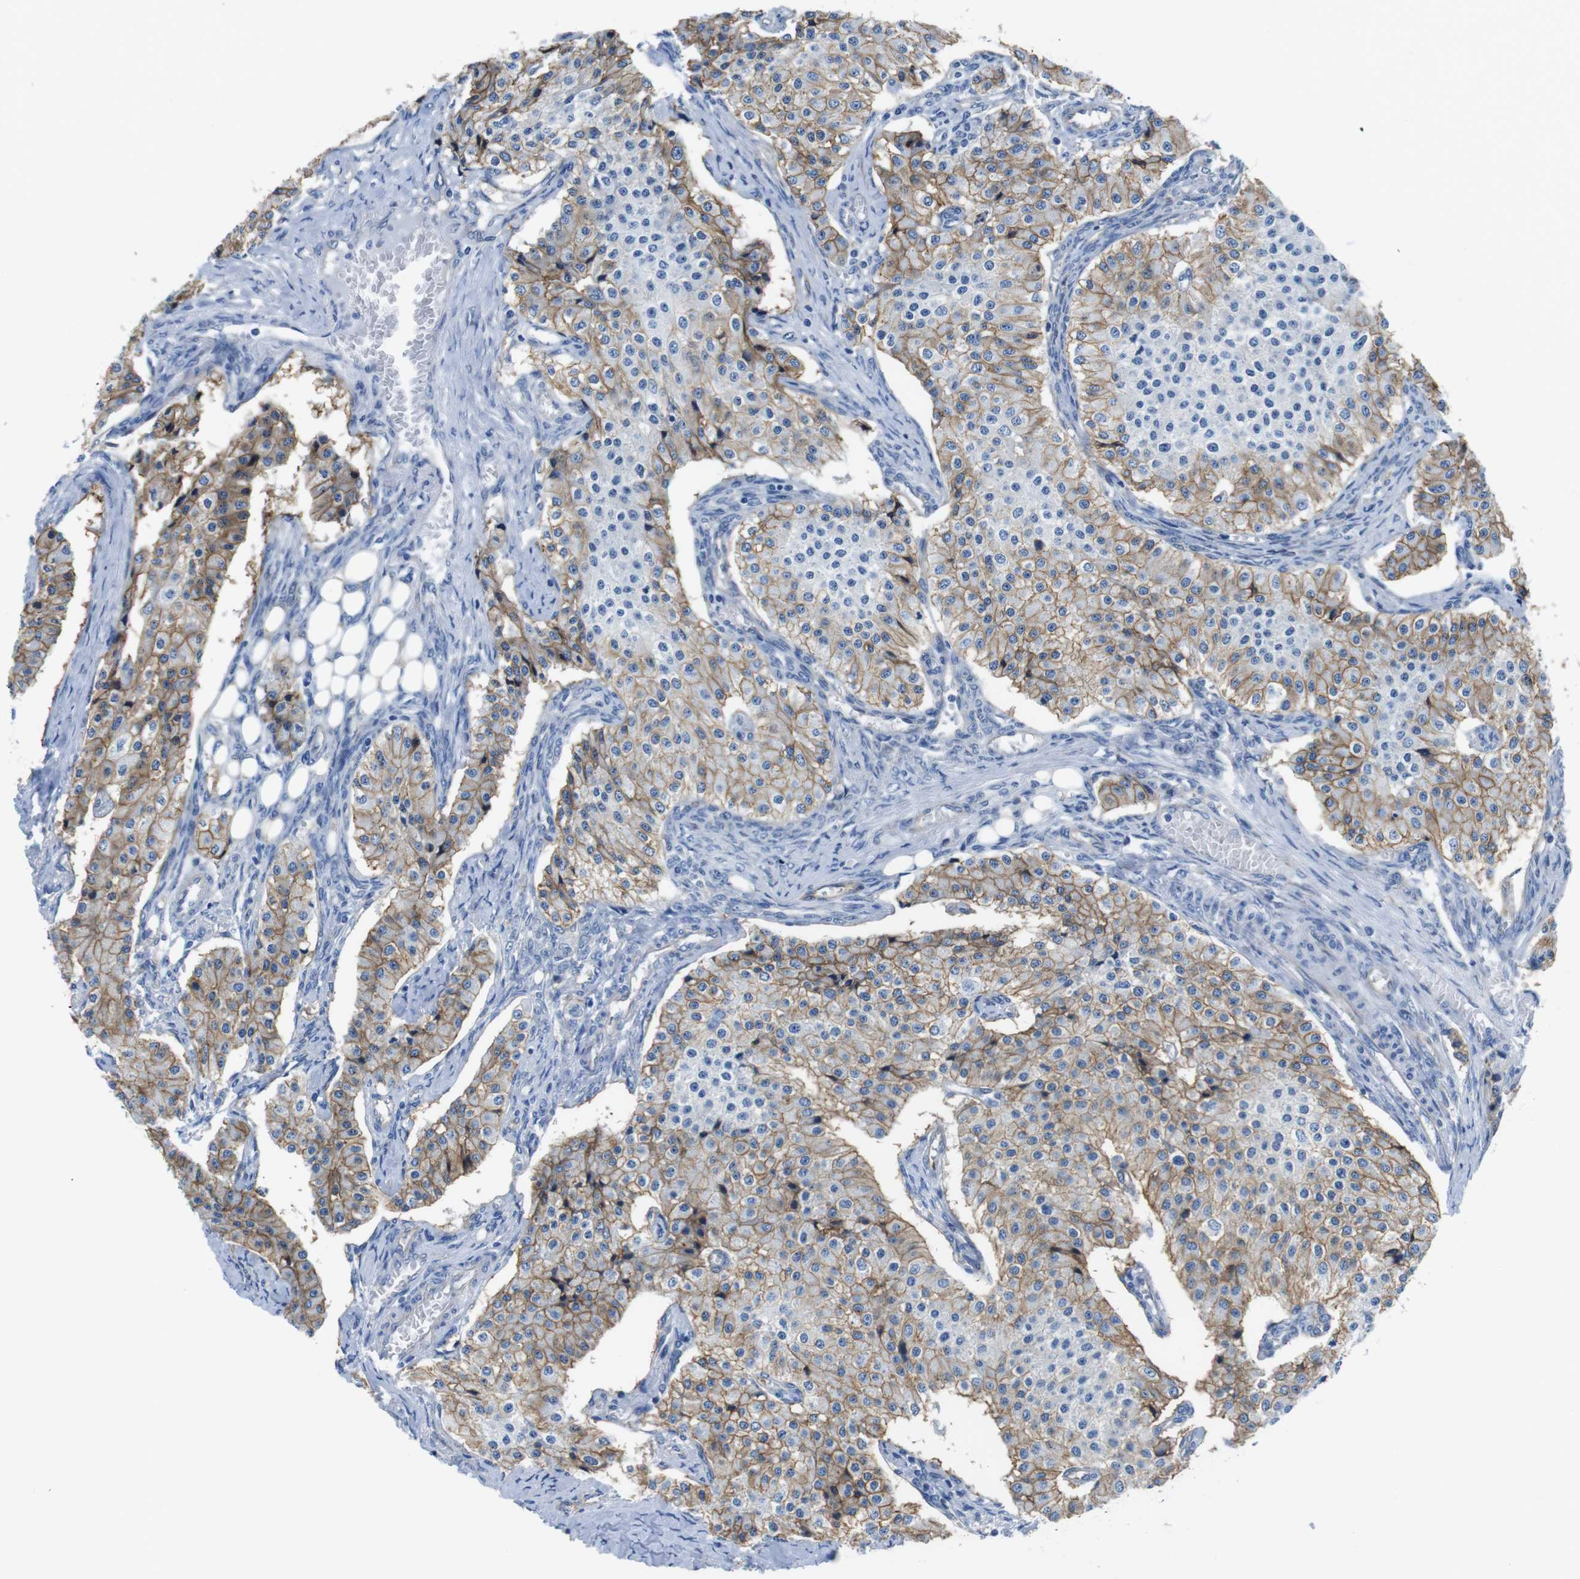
{"staining": {"intensity": "moderate", "quantity": ">75%", "location": "cytoplasmic/membranous"}, "tissue": "carcinoid", "cell_type": "Tumor cells", "image_type": "cancer", "snomed": [{"axis": "morphology", "description": "Carcinoid, malignant, NOS"}, {"axis": "topography", "description": "Colon"}], "caption": "Protein analysis of carcinoid tissue displays moderate cytoplasmic/membranous expression in about >75% of tumor cells. (brown staining indicates protein expression, while blue staining denotes nuclei).", "gene": "CDH8", "patient": {"sex": "female", "age": 52}}